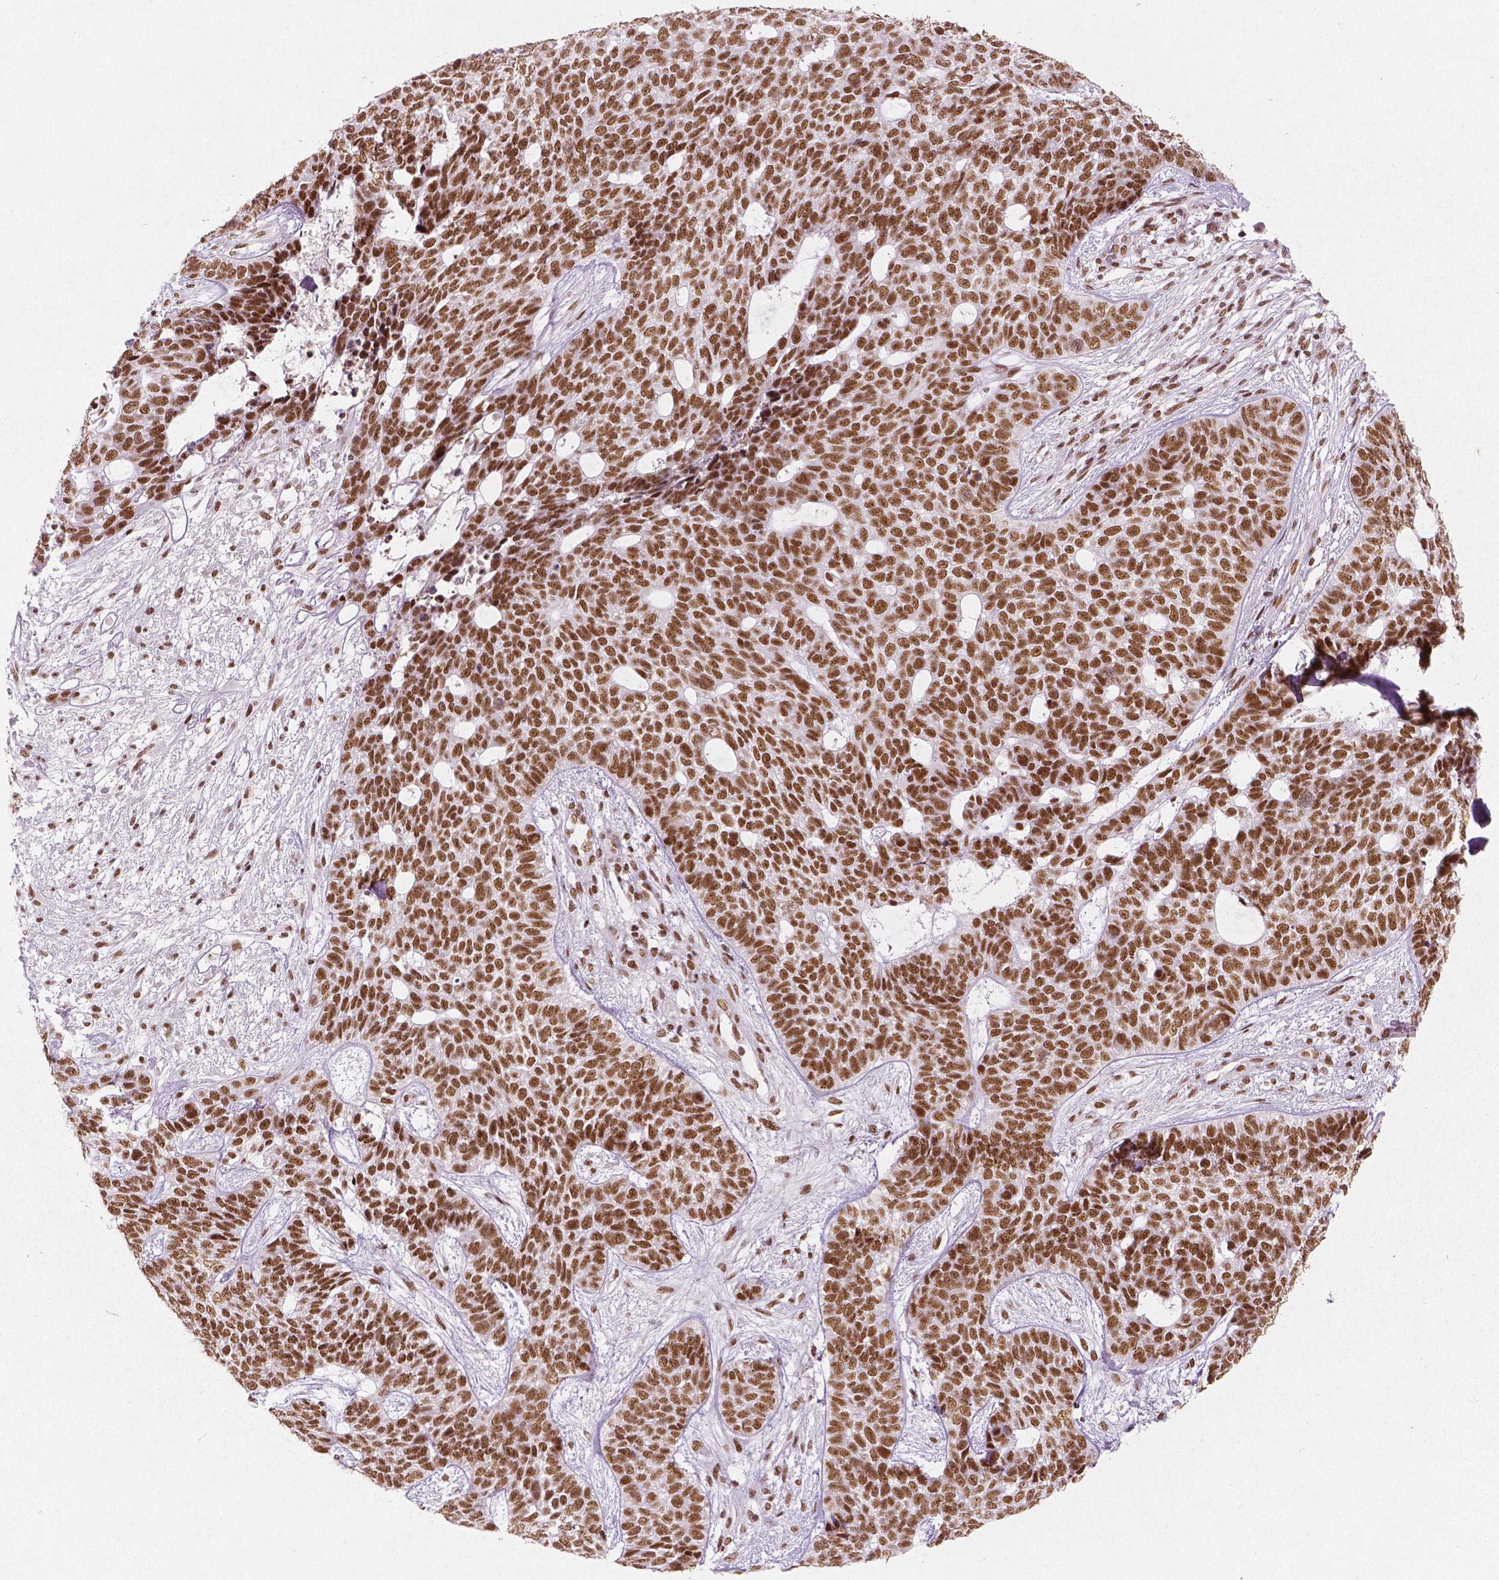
{"staining": {"intensity": "strong", "quantity": ">75%", "location": "nuclear"}, "tissue": "skin cancer", "cell_type": "Tumor cells", "image_type": "cancer", "snomed": [{"axis": "morphology", "description": "Basal cell carcinoma"}, {"axis": "topography", "description": "Skin"}], "caption": "Immunohistochemical staining of human skin basal cell carcinoma displays strong nuclear protein staining in approximately >75% of tumor cells.", "gene": "BRD4", "patient": {"sex": "female", "age": 69}}